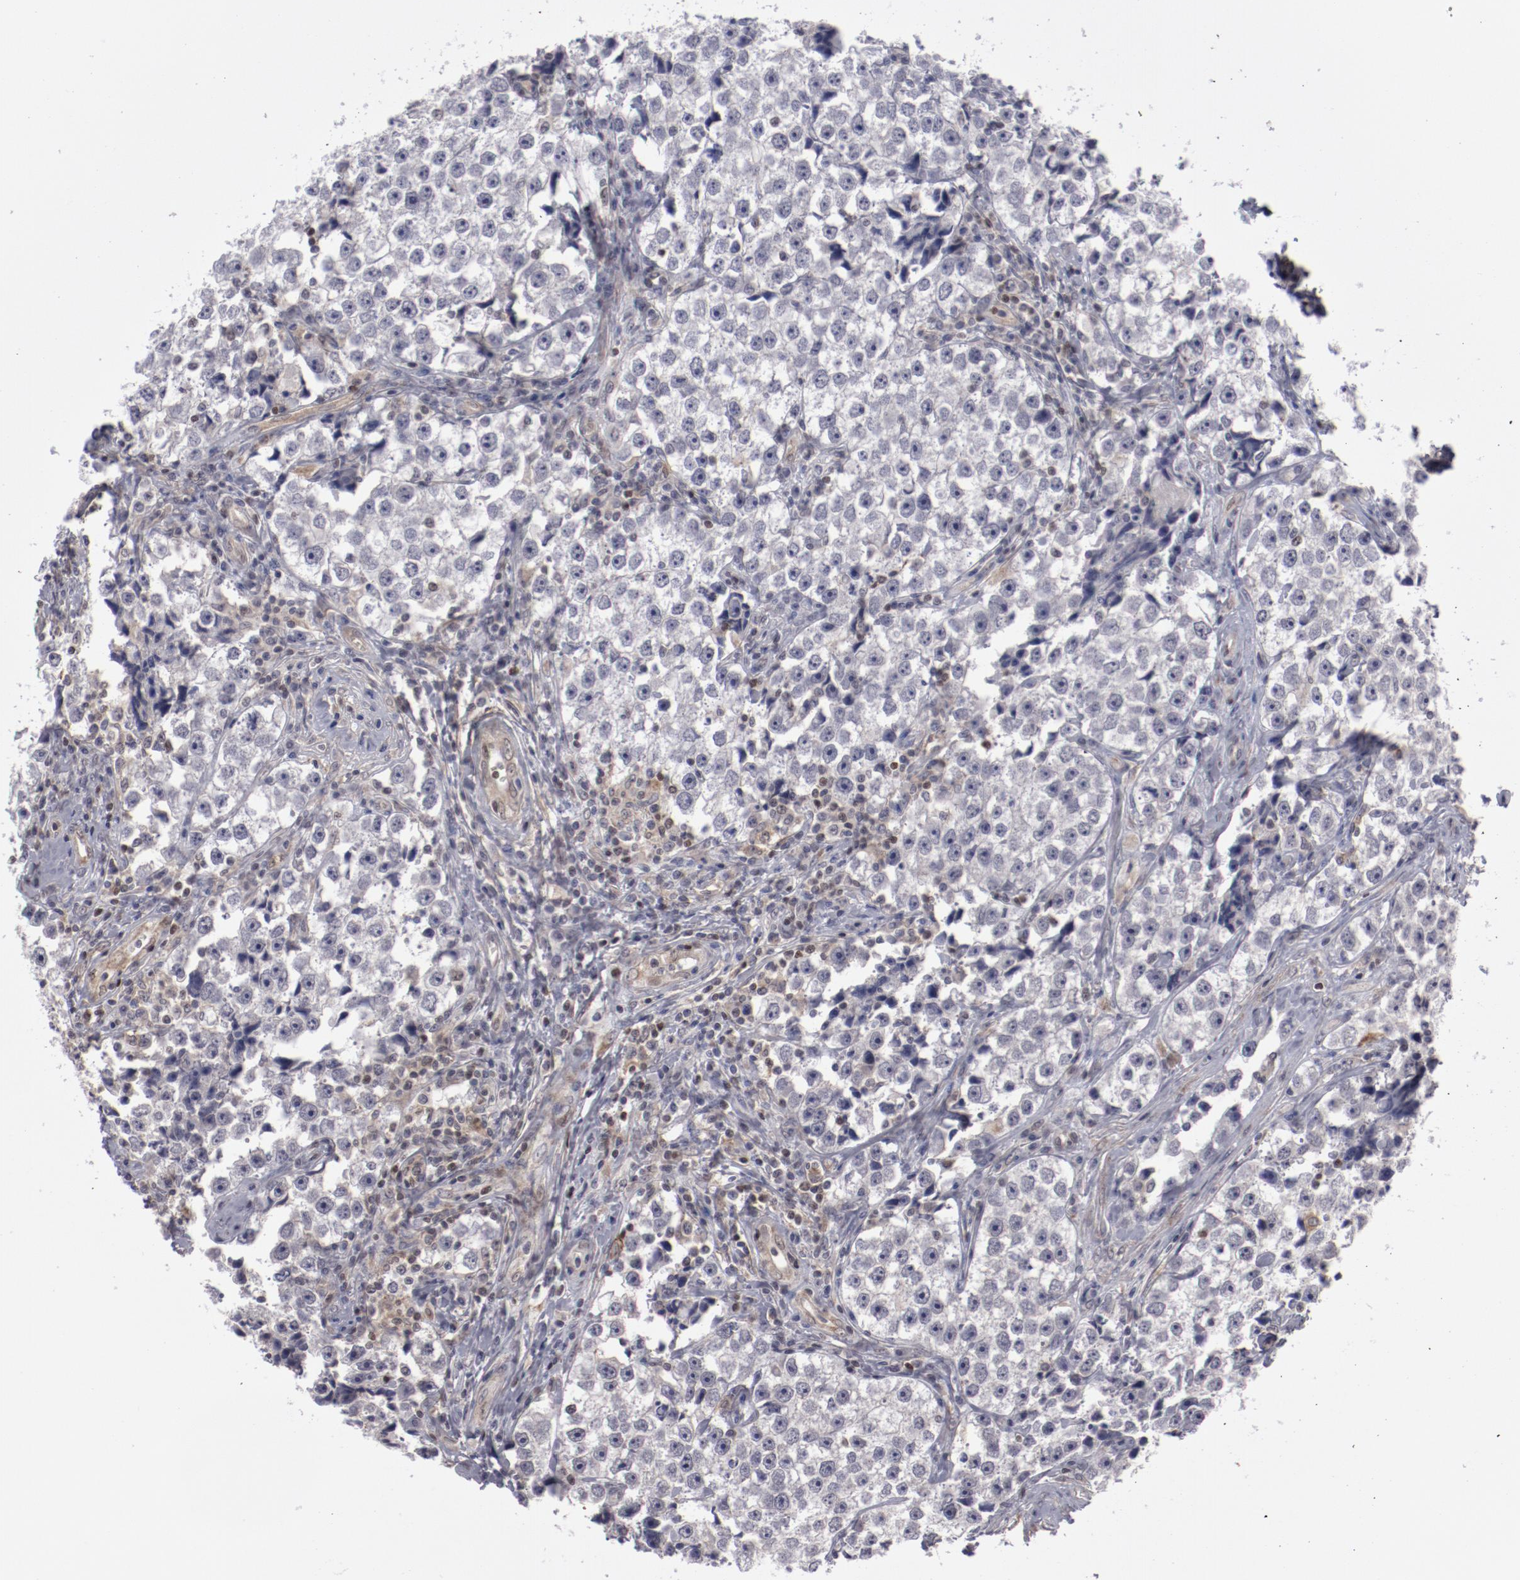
{"staining": {"intensity": "negative", "quantity": "none", "location": "none"}, "tissue": "testis cancer", "cell_type": "Tumor cells", "image_type": "cancer", "snomed": [{"axis": "morphology", "description": "Seminoma, NOS"}, {"axis": "topography", "description": "Testis"}], "caption": "A high-resolution photomicrograph shows immunohistochemistry staining of seminoma (testis), which demonstrates no significant expression in tumor cells.", "gene": "LEF1", "patient": {"sex": "male", "age": 32}}